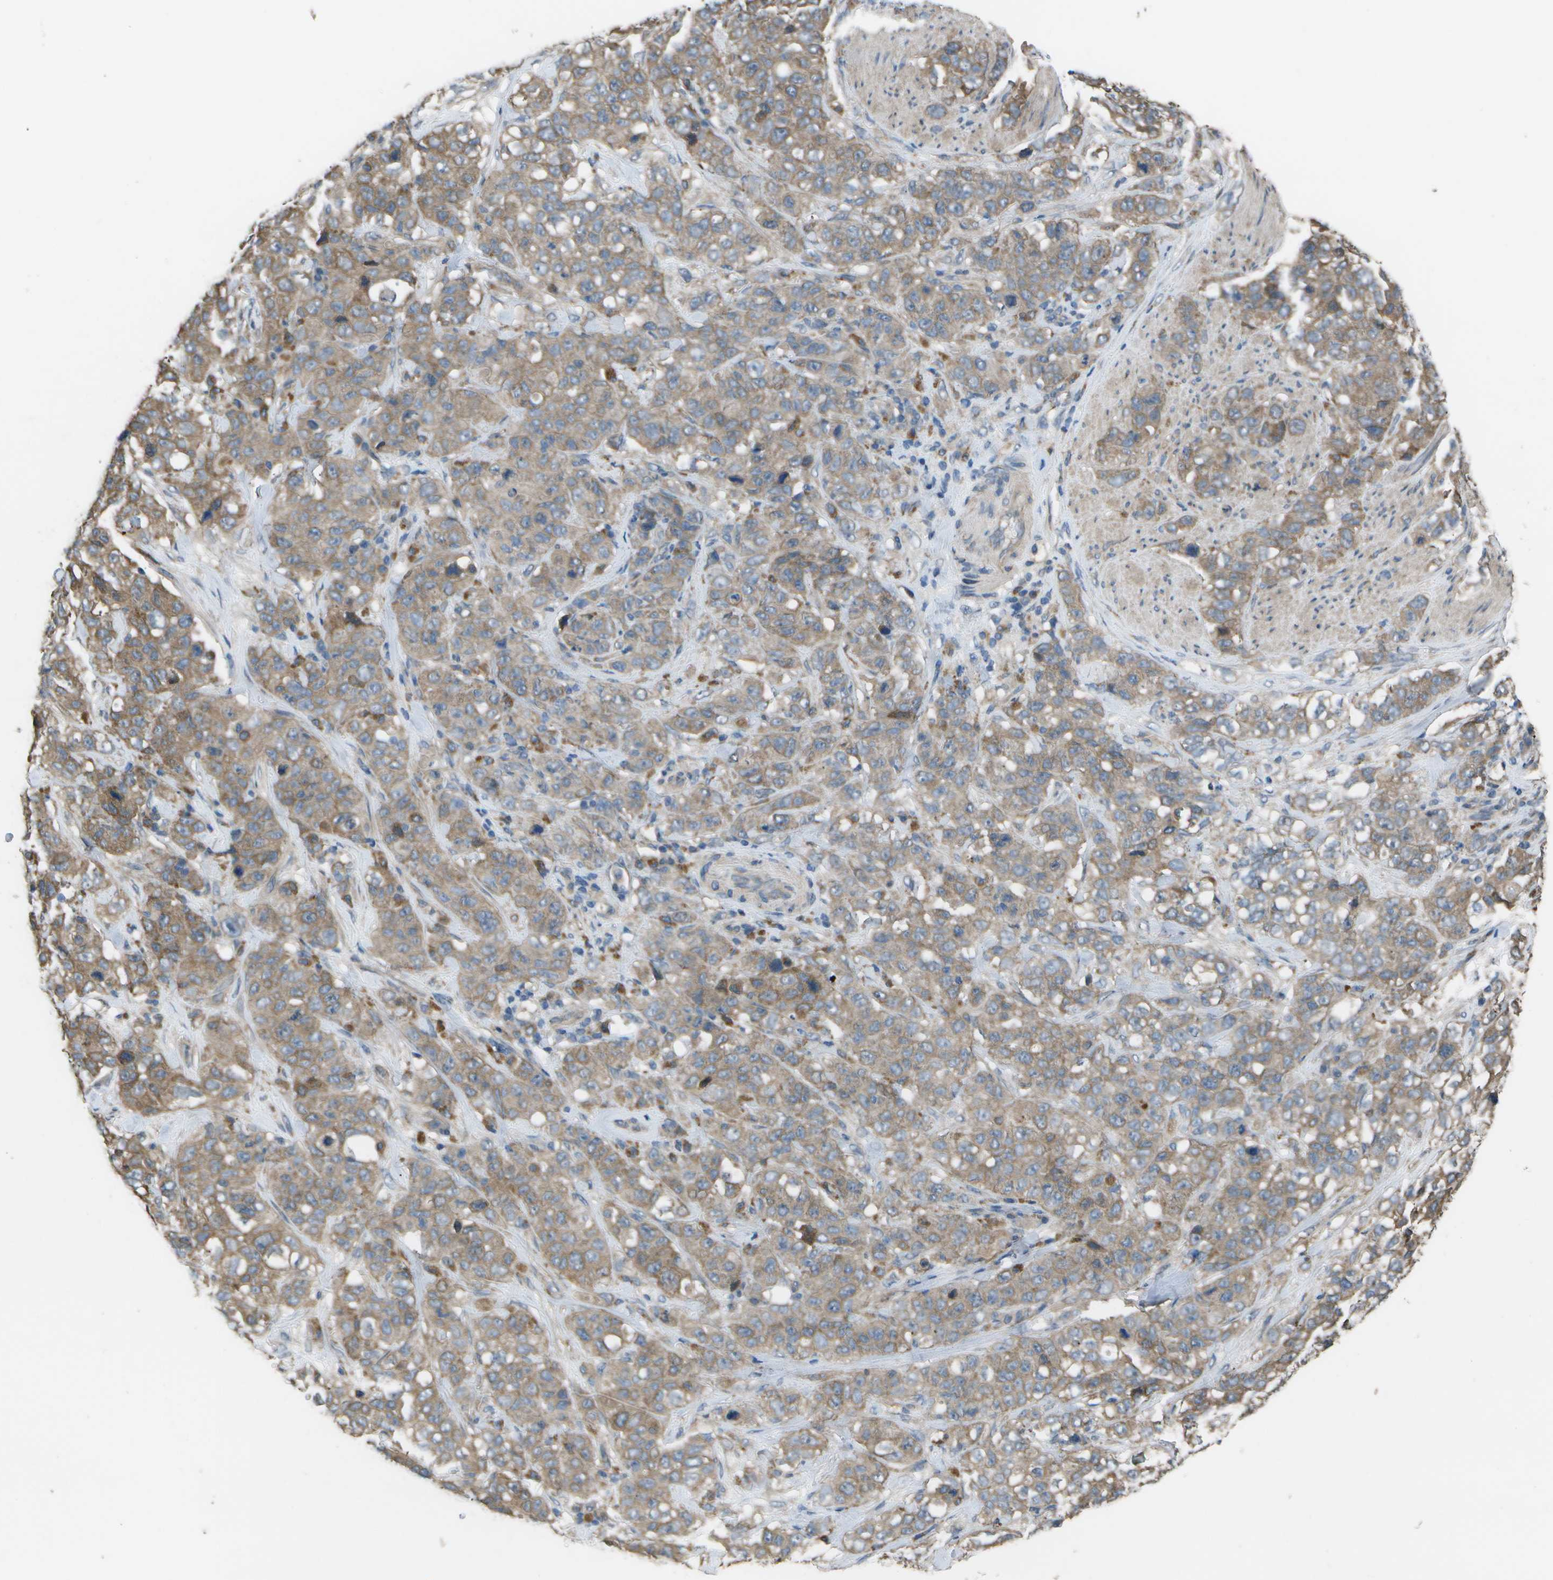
{"staining": {"intensity": "moderate", "quantity": ">75%", "location": "cytoplasmic/membranous"}, "tissue": "stomach cancer", "cell_type": "Tumor cells", "image_type": "cancer", "snomed": [{"axis": "morphology", "description": "Adenocarcinoma, NOS"}, {"axis": "topography", "description": "Stomach"}], "caption": "Adenocarcinoma (stomach) stained for a protein shows moderate cytoplasmic/membranous positivity in tumor cells.", "gene": "CLNS1A", "patient": {"sex": "male", "age": 48}}